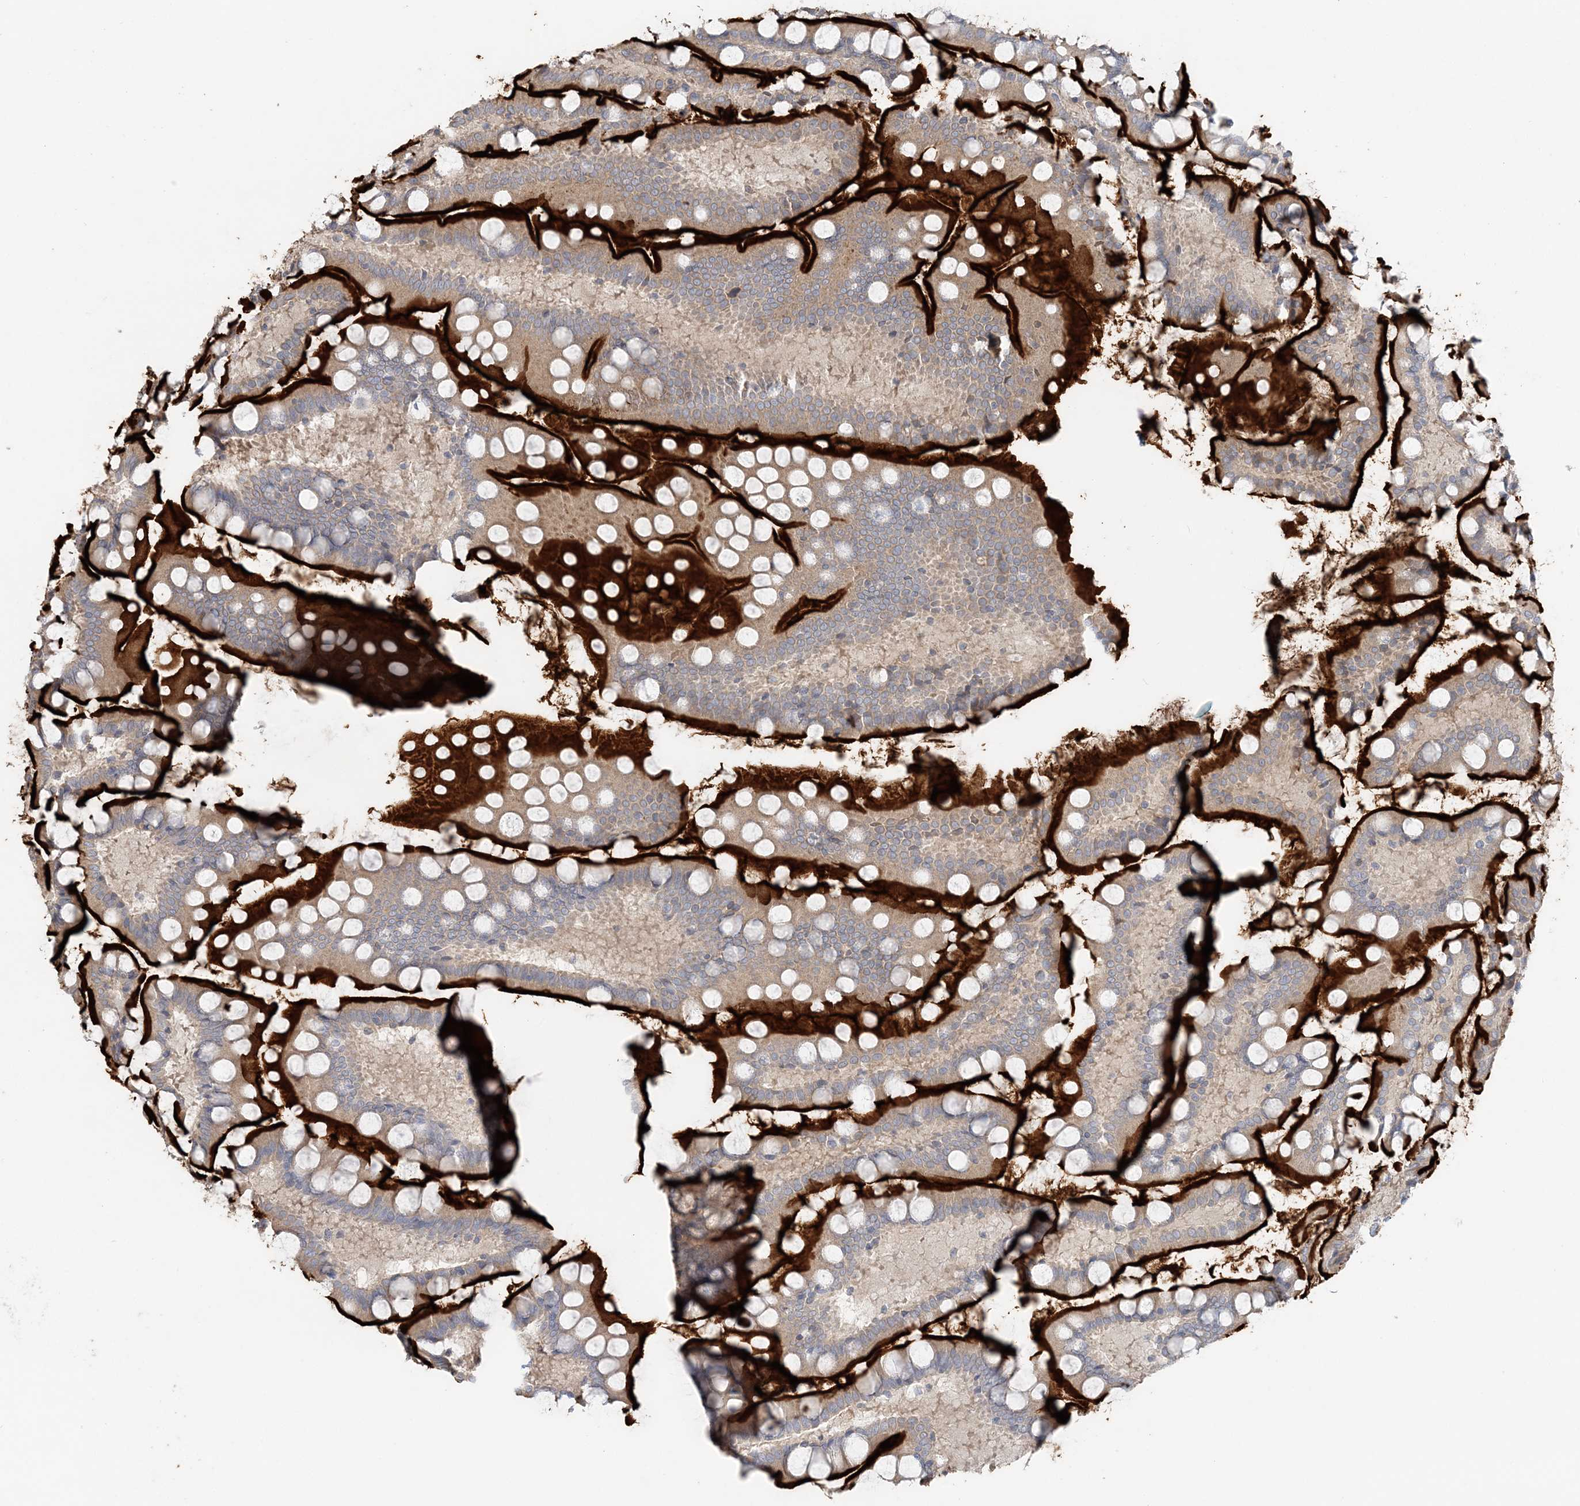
{"staining": {"intensity": "strong", "quantity": "25%-75%", "location": "cytoplasmic/membranous"}, "tissue": "small intestine", "cell_type": "Glandular cells", "image_type": "normal", "snomed": [{"axis": "morphology", "description": "Normal tissue, NOS"}, {"axis": "topography", "description": "Small intestine"}], "caption": "Immunohistochemistry (IHC) (DAB (3,3'-diaminobenzidine)) staining of benign small intestine demonstrates strong cytoplasmic/membranous protein staining in about 25%-75% of glandular cells. The staining was performed using DAB, with brown indicating positive protein expression. Nuclei are stained blue with hematoxylin.", "gene": "TBC1D5", "patient": {"sex": "male", "age": 41}}